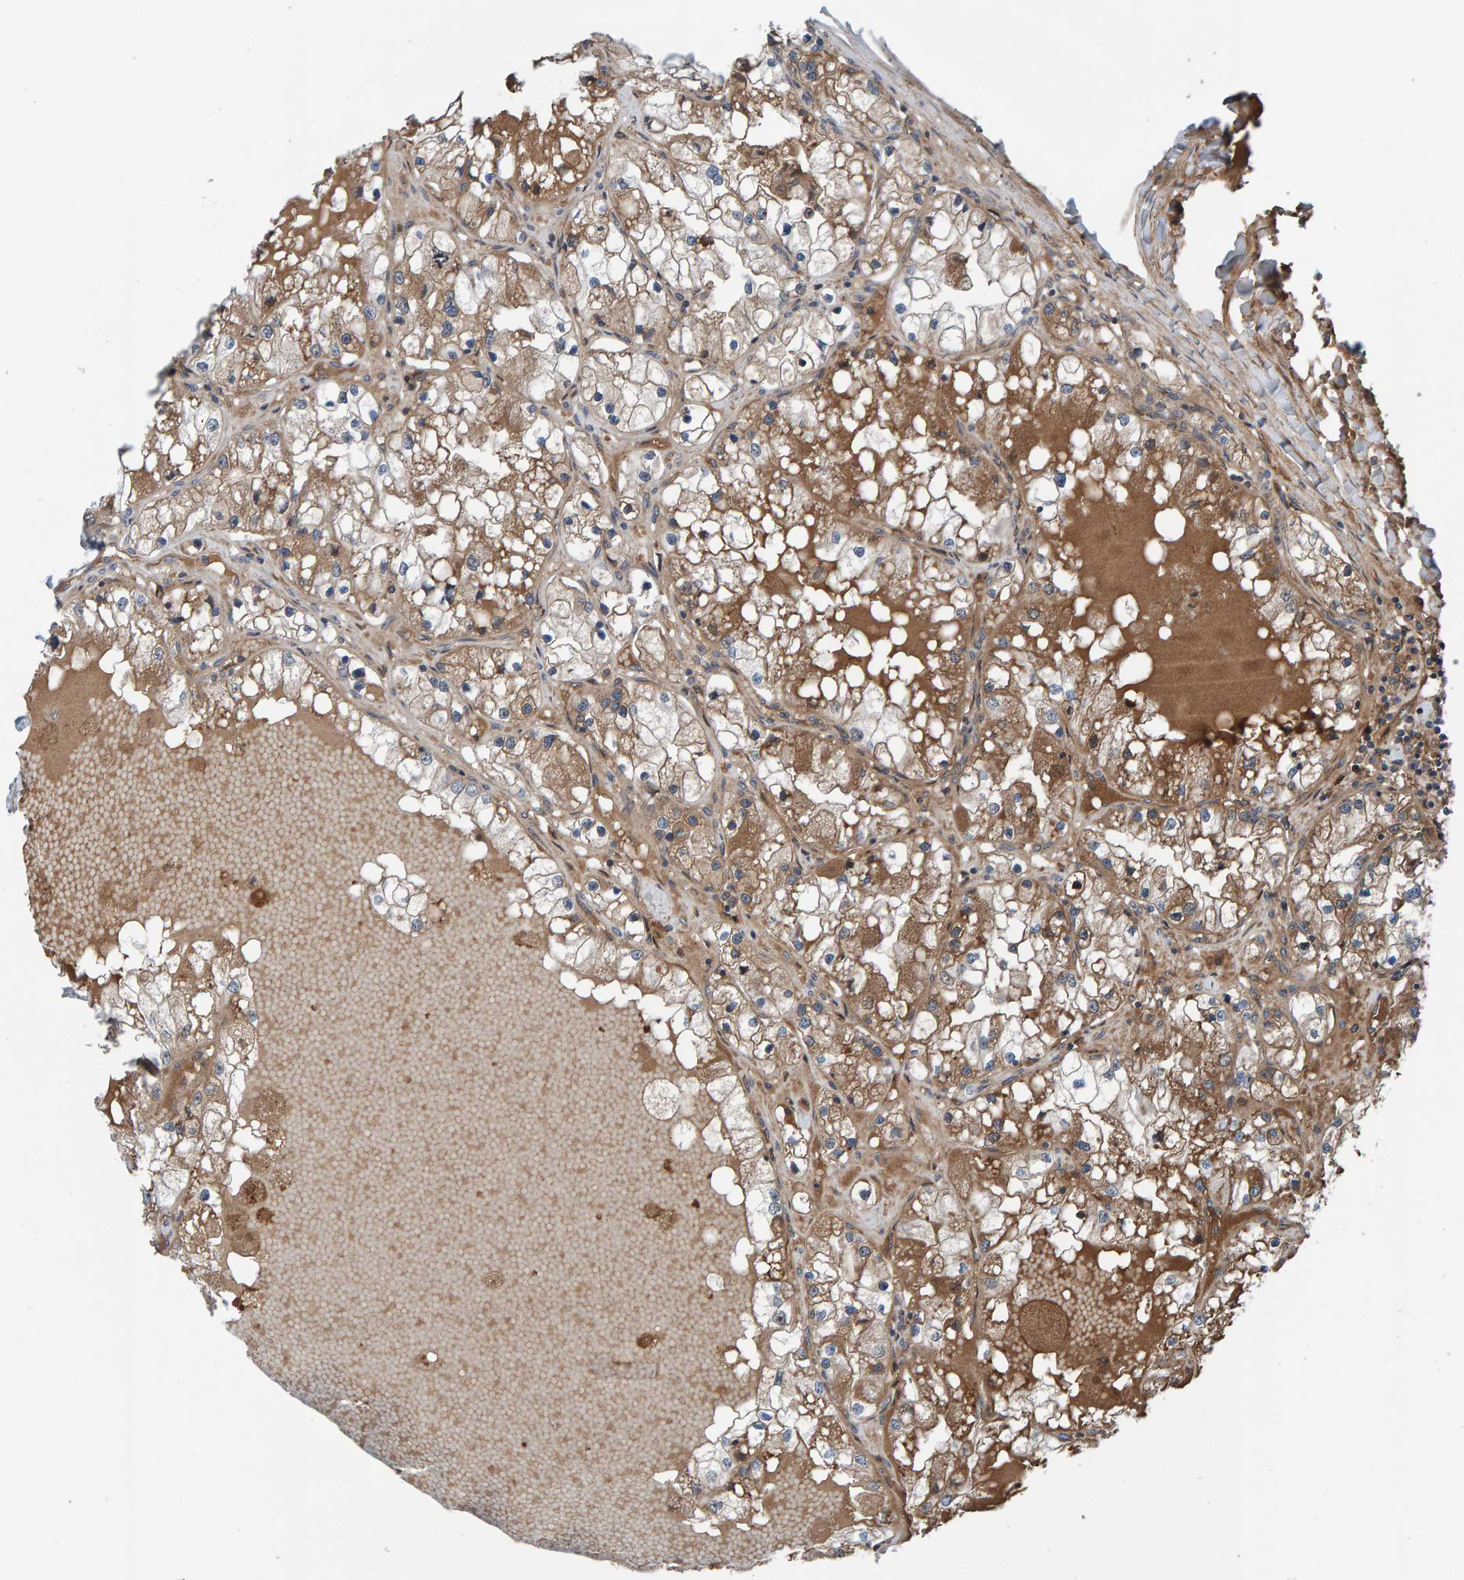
{"staining": {"intensity": "moderate", "quantity": ">75%", "location": "cytoplasmic/membranous"}, "tissue": "renal cancer", "cell_type": "Tumor cells", "image_type": "cancer", "snomed": [{"axis": "morphology", "description": "Adenocarcinoma, NOS"}, {"axis": "topography", "description": "Kidney"}], "caption": "Protein staining demonstrates moderate cytoplasmic/membranous expression in approximately >75% of tumor cells in renal cancer.", "gene": "CUEDC1", "patient": {"sex": "male", "age": 68}}